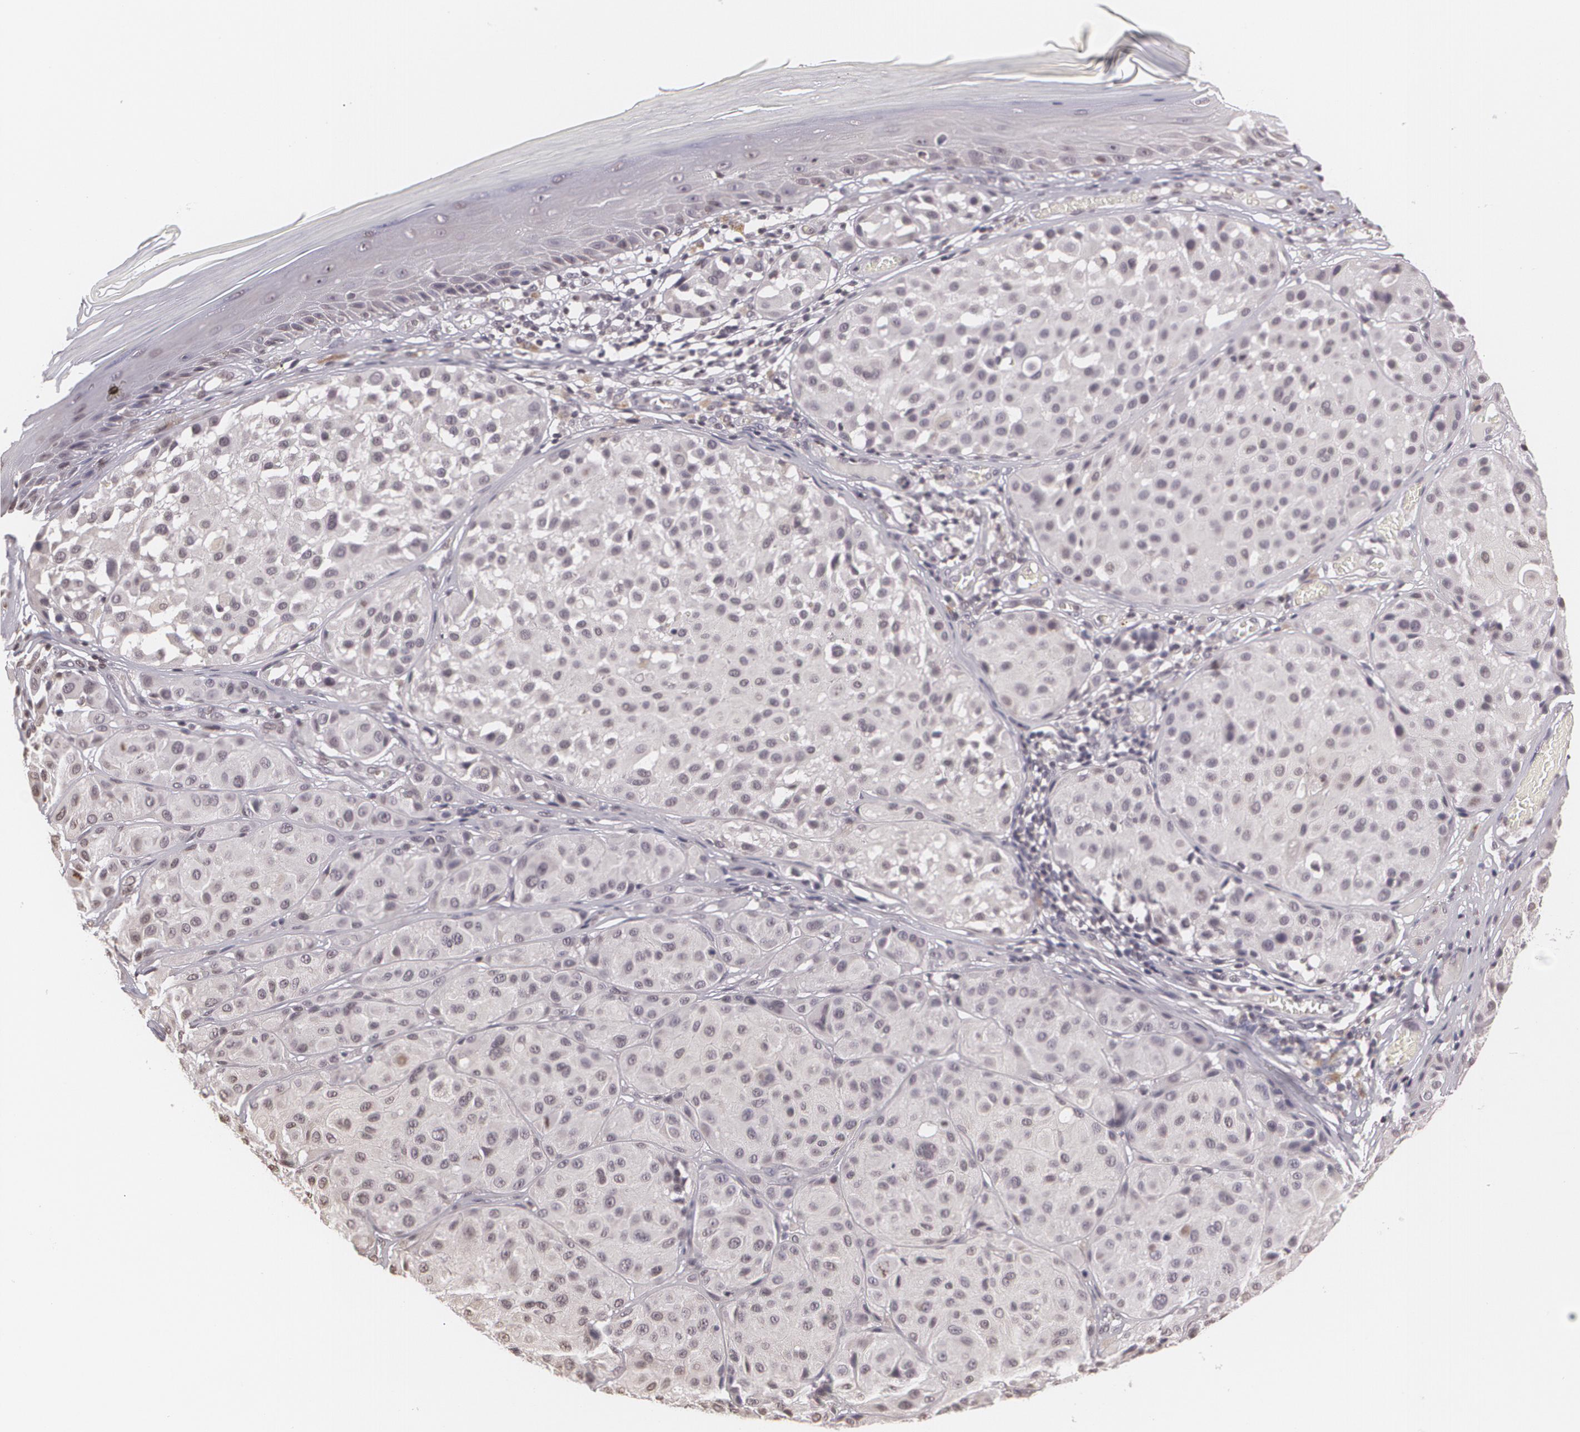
{"staining": {"intensity": "negative", "quantity": "none", "location": "none"}, "tissue": "melanoma", "cell_type": "Tumor cells", "image_type": "cancer", "snomed": [{"axis": "morphology", "description": "Malignant melanoma, NOS"}, {"axis": "topography", "description": "Skin"}], "caption": "DAB (3,3'-diaminobenzidine) immunohistochemical staining of melanoma reveals no significant expression in tumor cells.", "gene": "MUC1", "patient": {"sex": "male", "age": 36}}